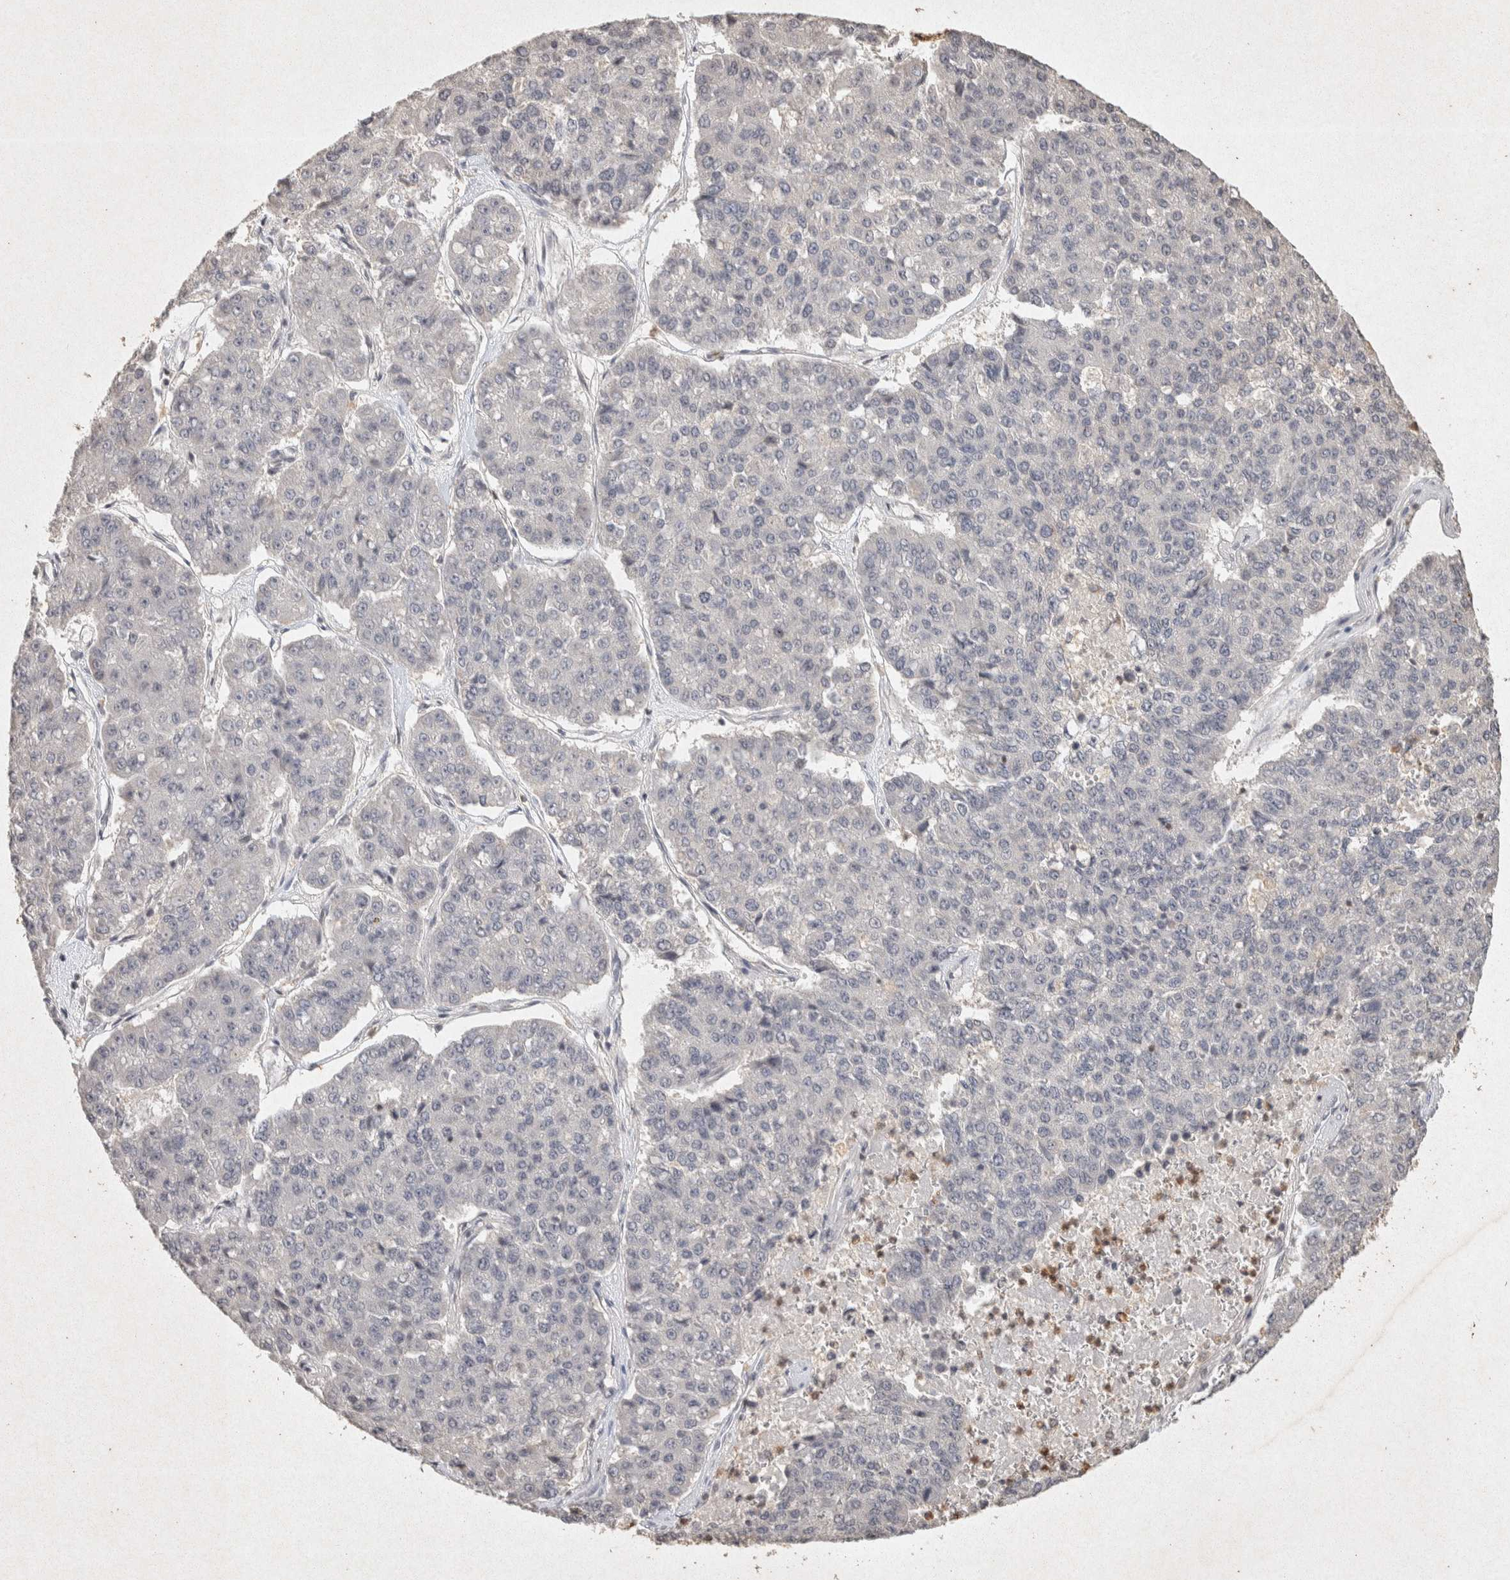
{"staining": {"intensity": "negative", "quantity": "none", "location": "none"}, "tissue": "pancreatic cancer", "cell_type": "Tumor cells", "image_type": "cancer", "snomed": [{"axis": "morphology", "description": "Adenocarcinoma, NOS"}, {"axis": "topography", "description": "Pancreas"}], "caption": "IHC of human pancreatic cancer (adenocarcinoma) reveals no expression in tumor cells.", "gene": "RAC2", "patient": {"sex": "male", "age": 50}}